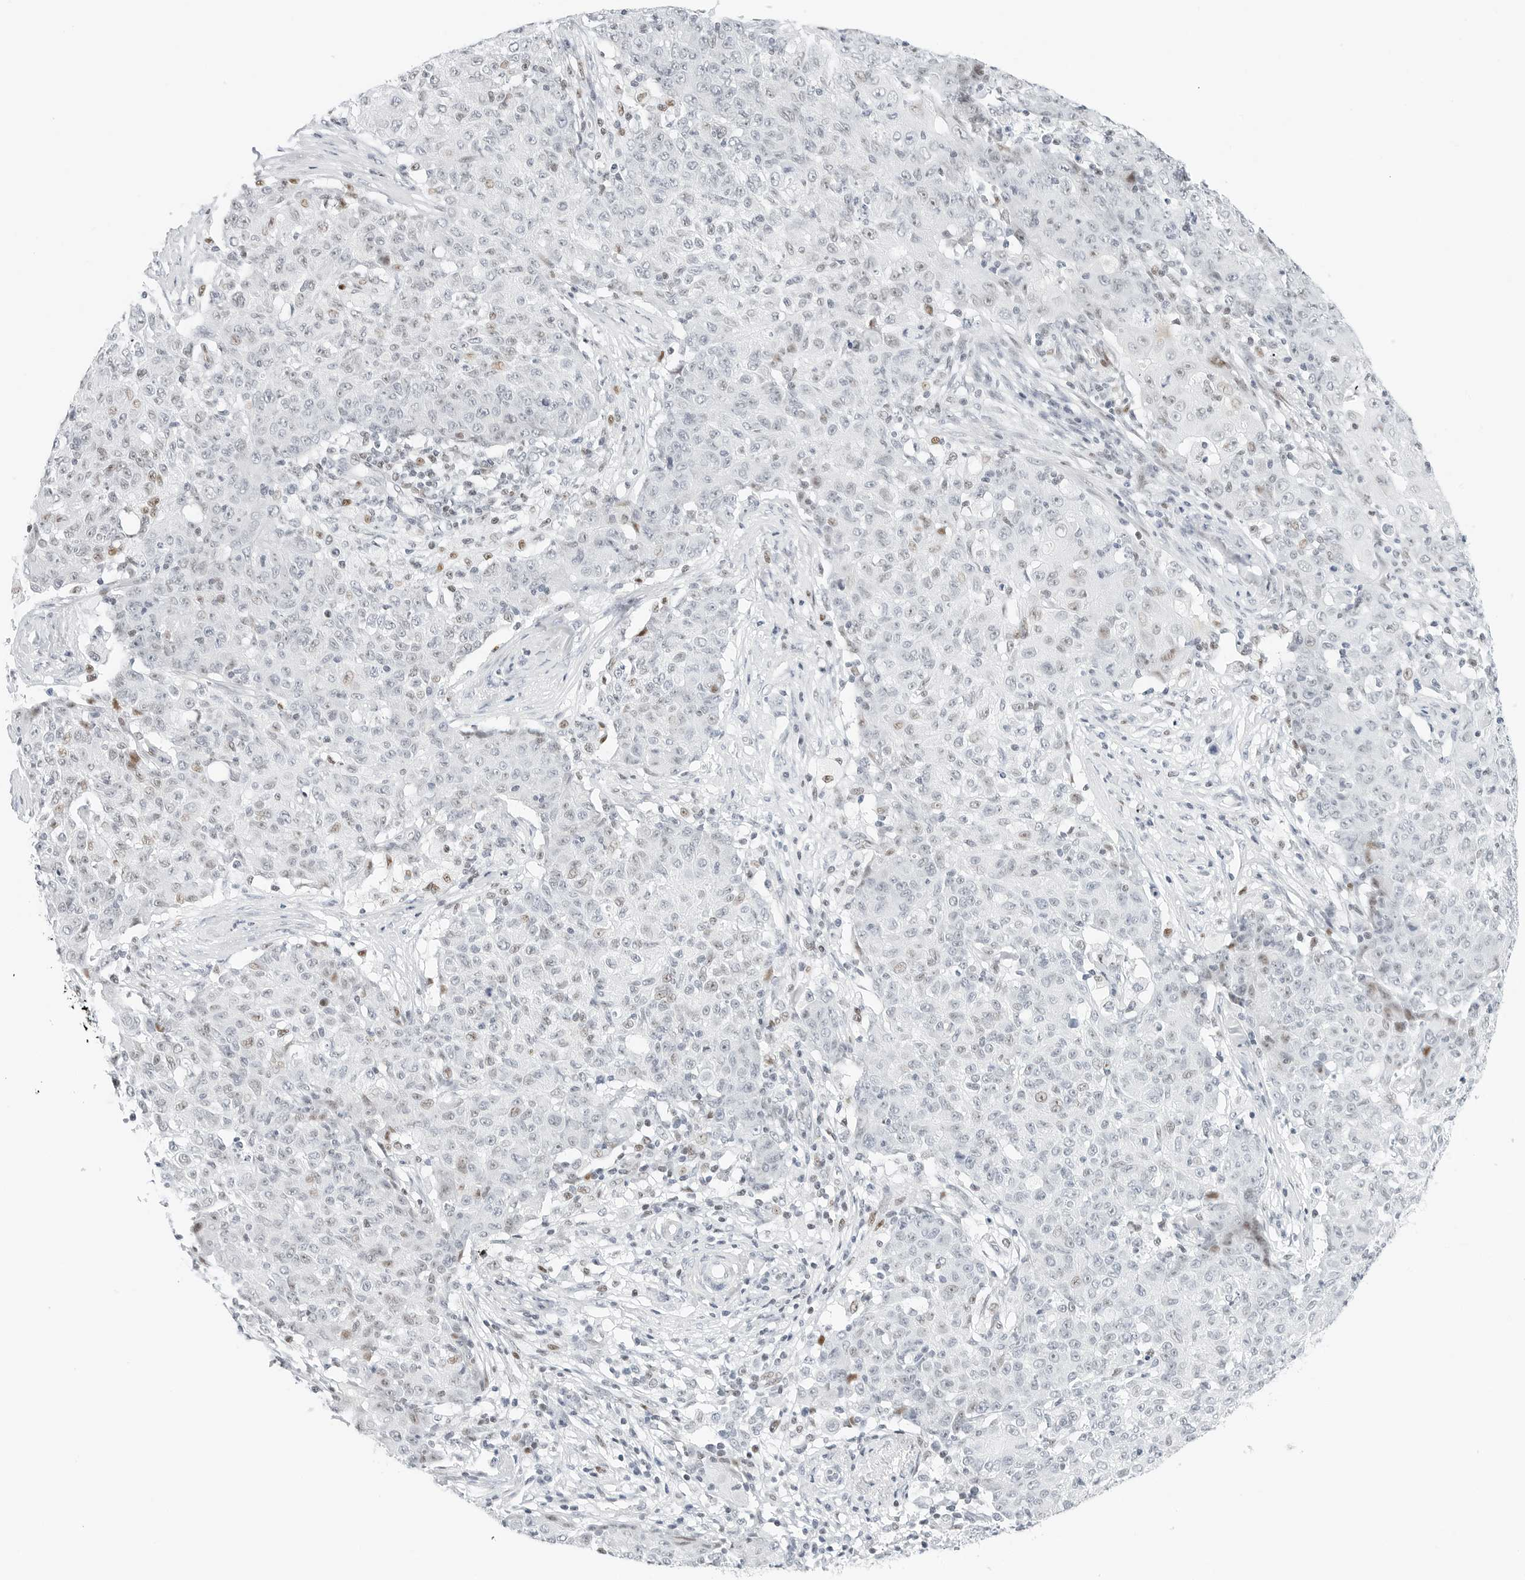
{"staining": {"intensity": "moderate", "quantity": "<25%", "location": "nuclear"}, "tissue": "ovarian cancer", "cell_type": "Tumor cells", "image_type": "cancer", "snomed": [{"axis": "morphology", "description": "Carcinoma, endometroid"}, {"axis": "topography", "description": "Ovary"}], "caption": "Endometroid carcinoma (ovarian) tissue reveals moderate nuclear expression in about <25% of tumor cells", "gene": "NTMT2", "patient": {"sex": "female", "age": 42}}